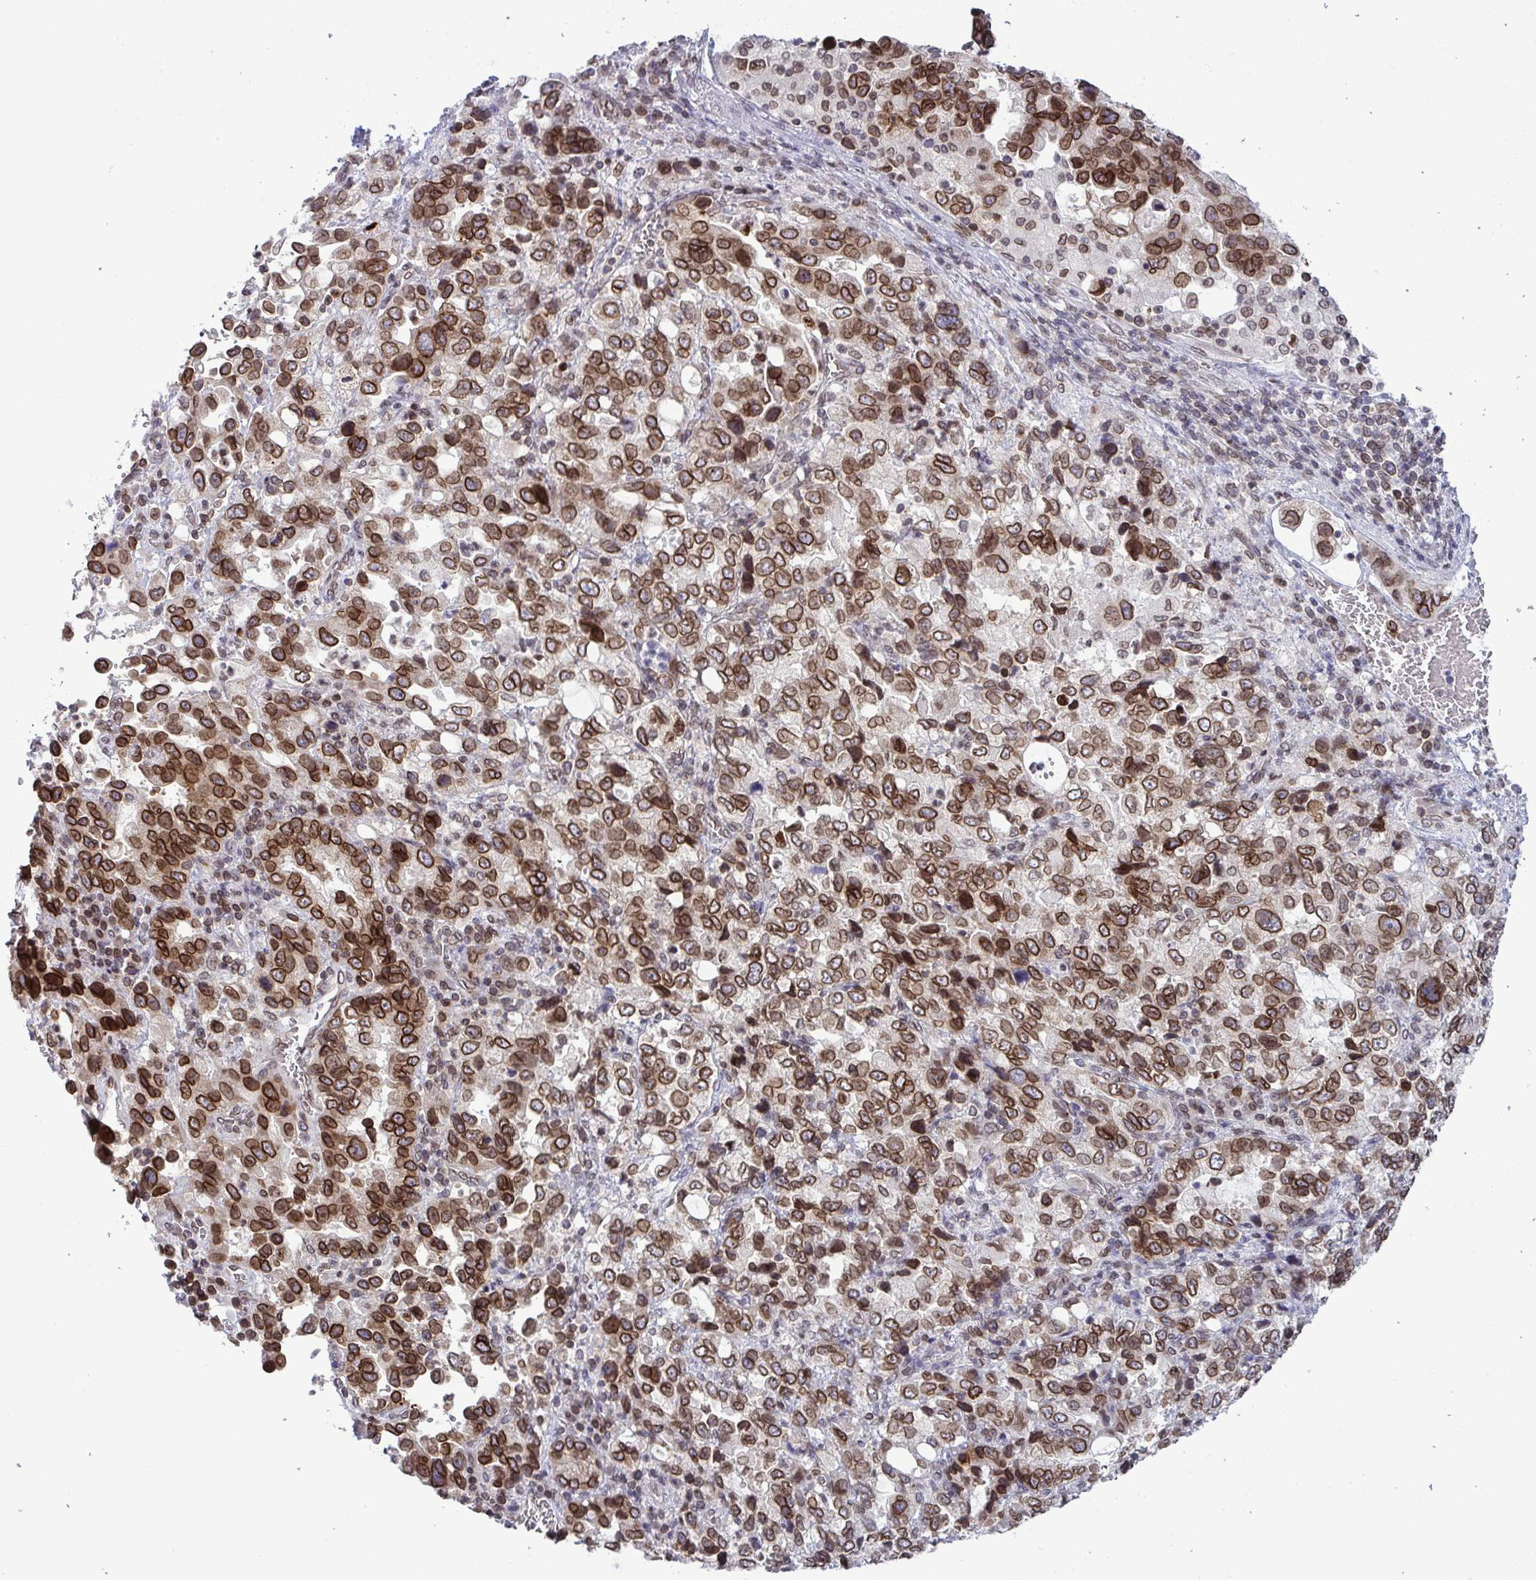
{"staining": {"intensity": "strong", "quantity": ">75%", "location": "cytoplasmic/membranous,nuclear"}, "tissue": "stomach cancer", "cell_type": "Tumor cells", "image_type": "cancer", "snomed": [{"axis": "morphology", "description": "Adenocarcinoma, NOS"}, {"axis": "topography", "description": "Stomach, upper"}], "caption": "Immunohistochemistry (IHC) (DAB (3,3'-diaminobenzidine)) staining of stomach cancer demonstrates strong cytoplasmic/membranous and nuclear protein positivity in about >75% of tumor cells. (IHC, brightfield microscopy, high magnification).", "gene": "RANBP2", "patient": {"sex": "female", "age": 81}}